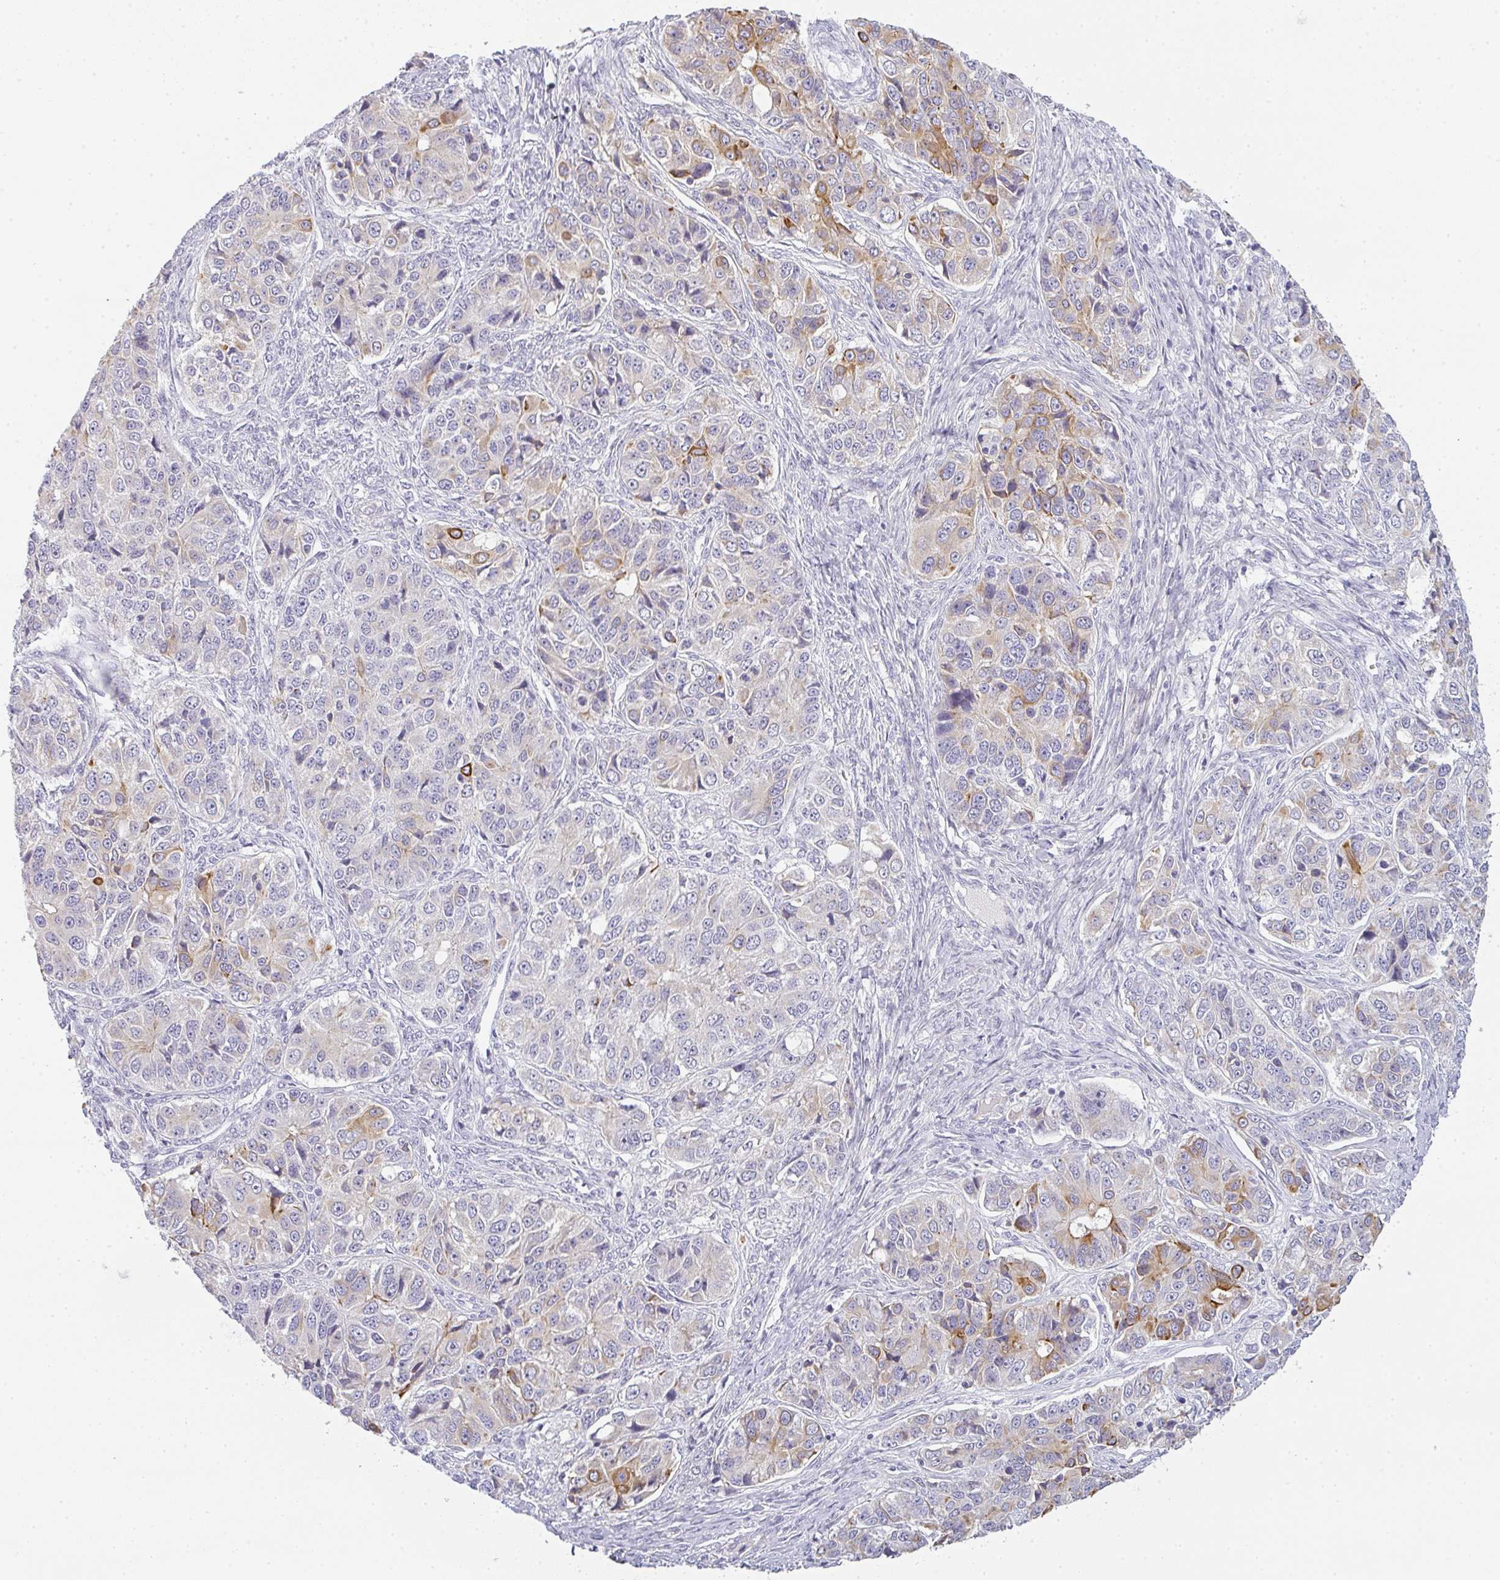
{"staining": {"intensity": "moderate", "quantity": "<25%", "location": "cytoplasmic/membranous"}, "tissue": "ovarian cancer", "cell_type": "Tumor cells", "image_type": "cancer", "snomed": [{"axis": "morphology", "description": "Carcinoma, endometroid"}, {"axis": "topography", "description": "Ovary"}], "caption": "Protein staining of endometroid carcinoma (ovarian) tissue demonstrates moderate cytoplasmic/membranous expression in about <25% of tumor cells. The staining is performed using DAB (3,3'-diaminobenzidine) brown chromogen to label protein expression. The nuclei are counter-stained blue using hematoxylin.", "gene": "SIRPB2", "patient": {"sex": "female", "age": 51}}